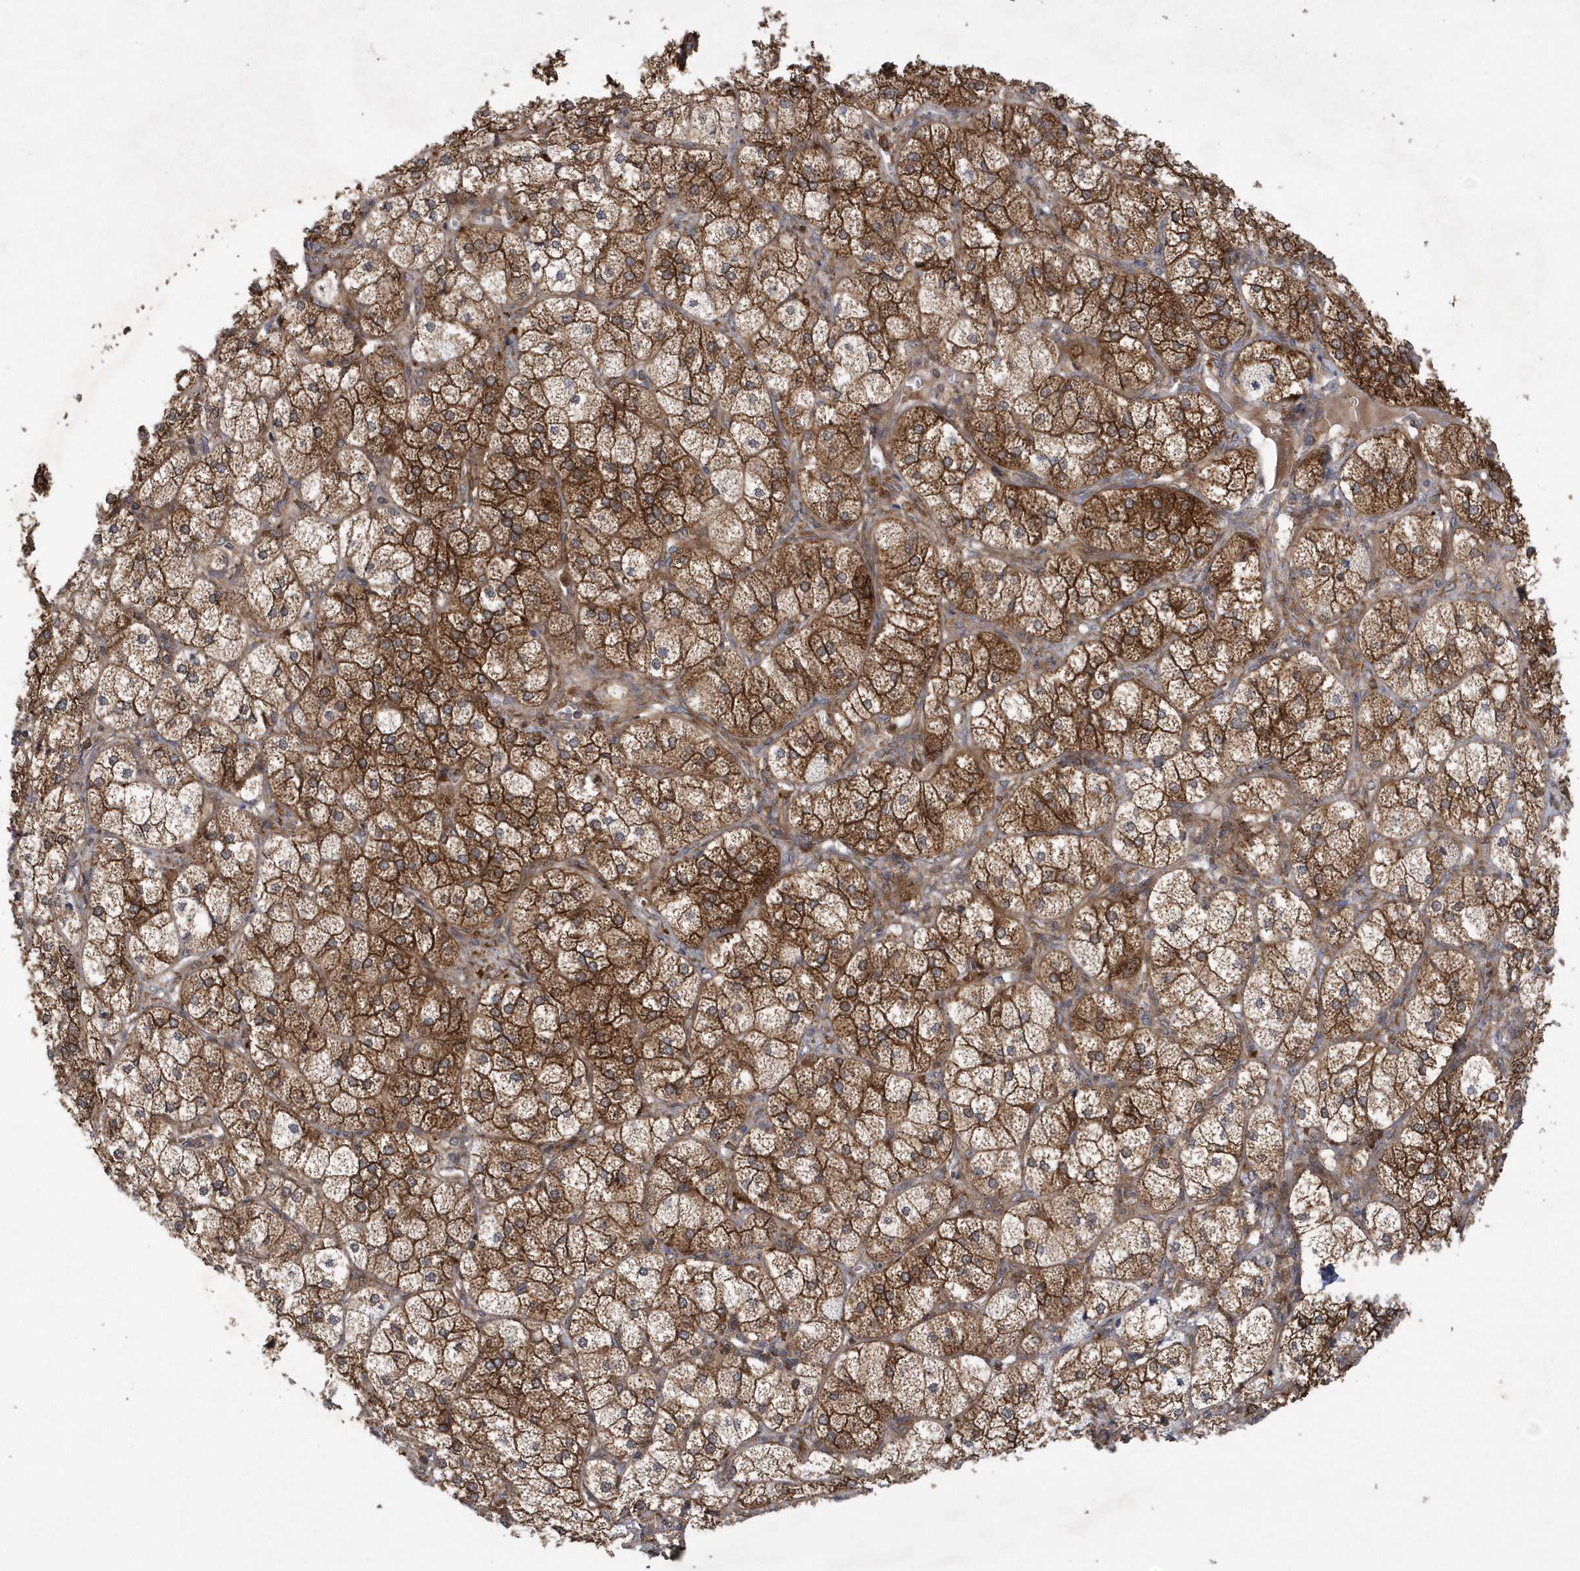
{"staining": {"intensity": "strong", "quantity": ">75%", "location": "cytoplasmic/membranous"}, "tissue": "adrenal gland", "cell_type": "Glandular cells", "image_type": "normal", "snomed": [{"axis": "morphology", "description": "Normal tissue, NOS"}, {"axis": "topography", "description": "Adrenal gland"}], "caption": "Protein staining of unremarkable adrenal gland displays strong cytoplasmic/membranous positivity in approximately >75% of glandular cells.", "gene": "PAICS", "patient": {"sex": "female", "age": 61}}